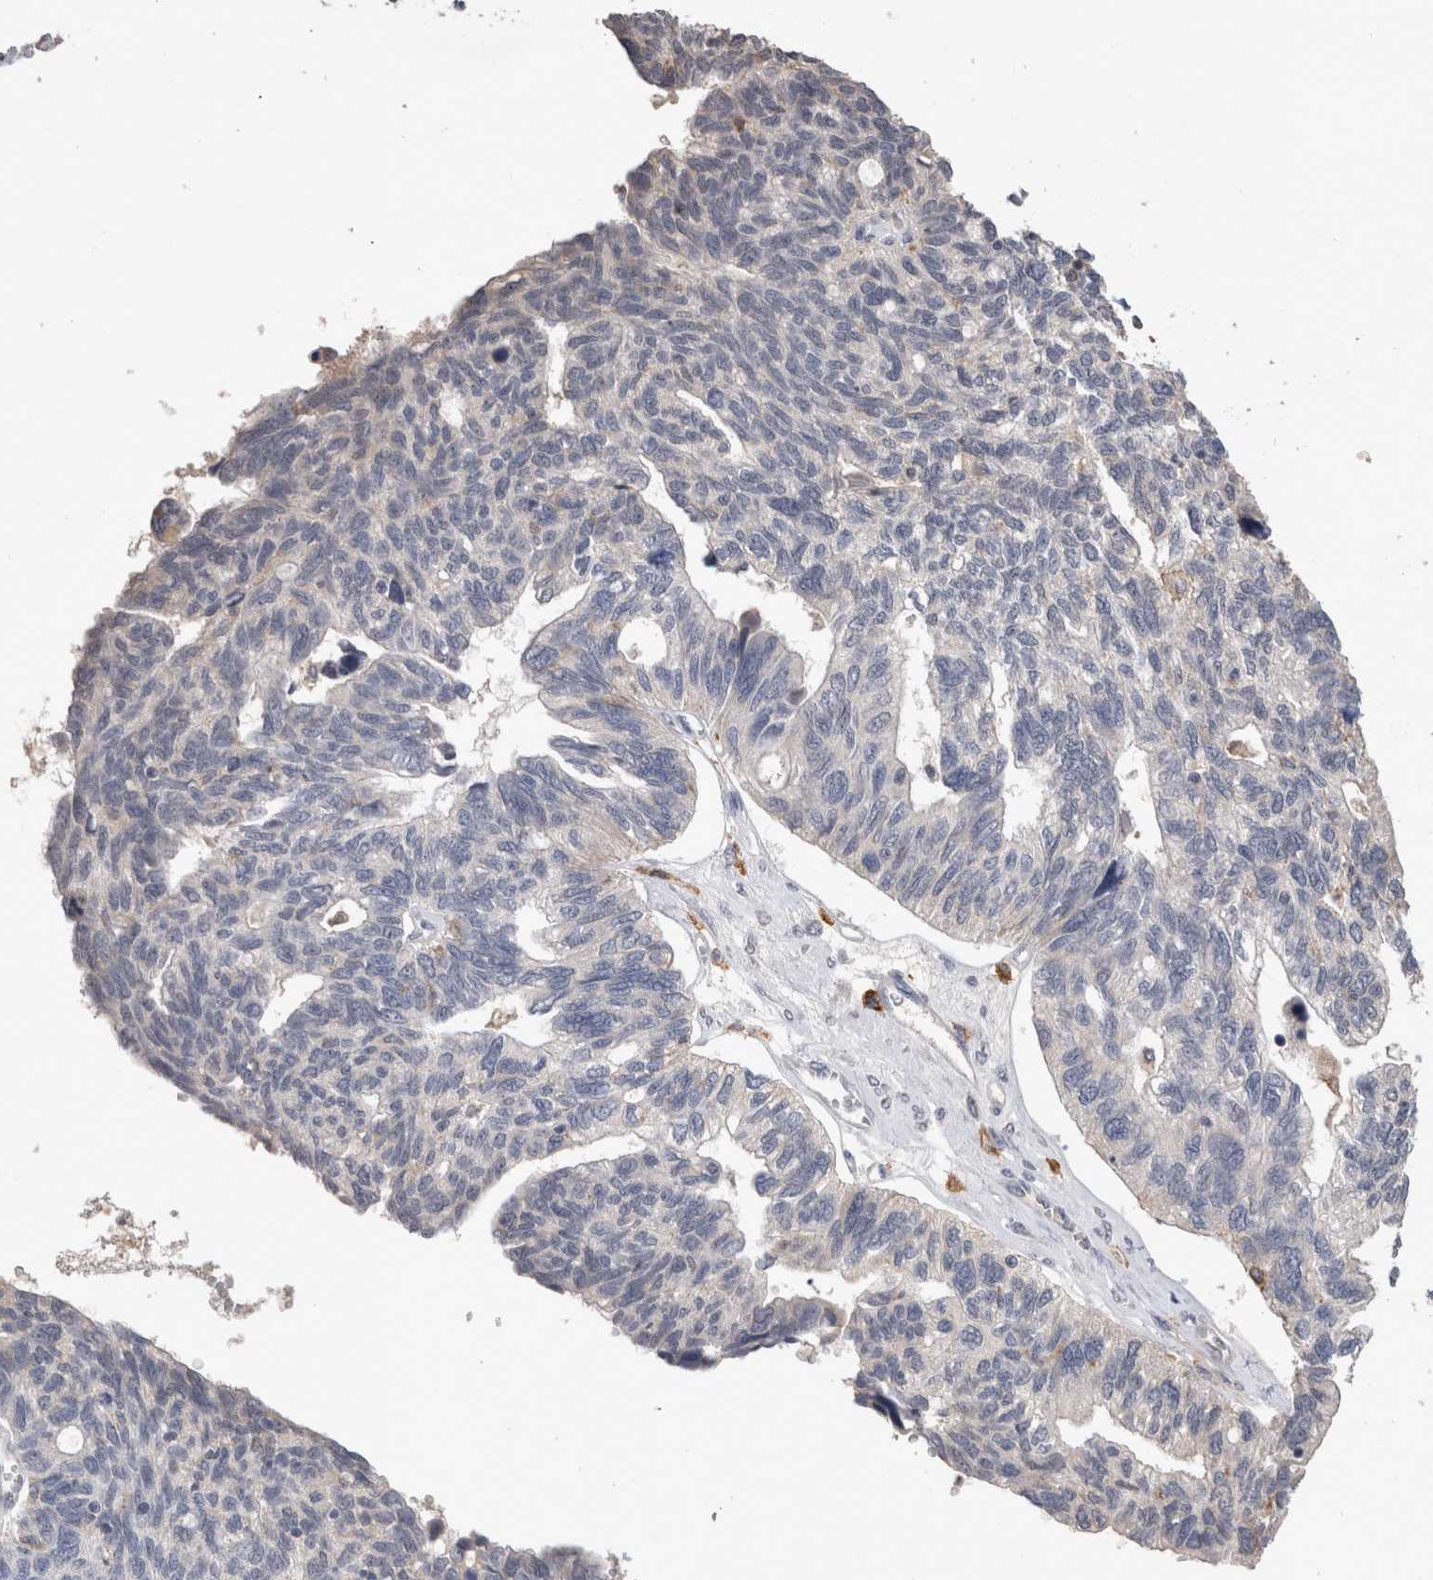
{"staining": {"intensity": "negative", "quantity": "none", "location": "none"}, "tissue": "ovarian cancer", "cell_type": "Tumor cells", "image_type": "cancer", "snomed": [{"axis": "morphology", "description": "Cystadenocarcinoma, serous, NOS"}, {"axis": "topography", "description": "Ovary"}], "caption": "The immunohistochemistry (IHC) micrograph has no significant staining in tumor cells of ovarian cancer tissue.", "gene": "VSIG4", "patient": {"sex": "female", "age": 79}}